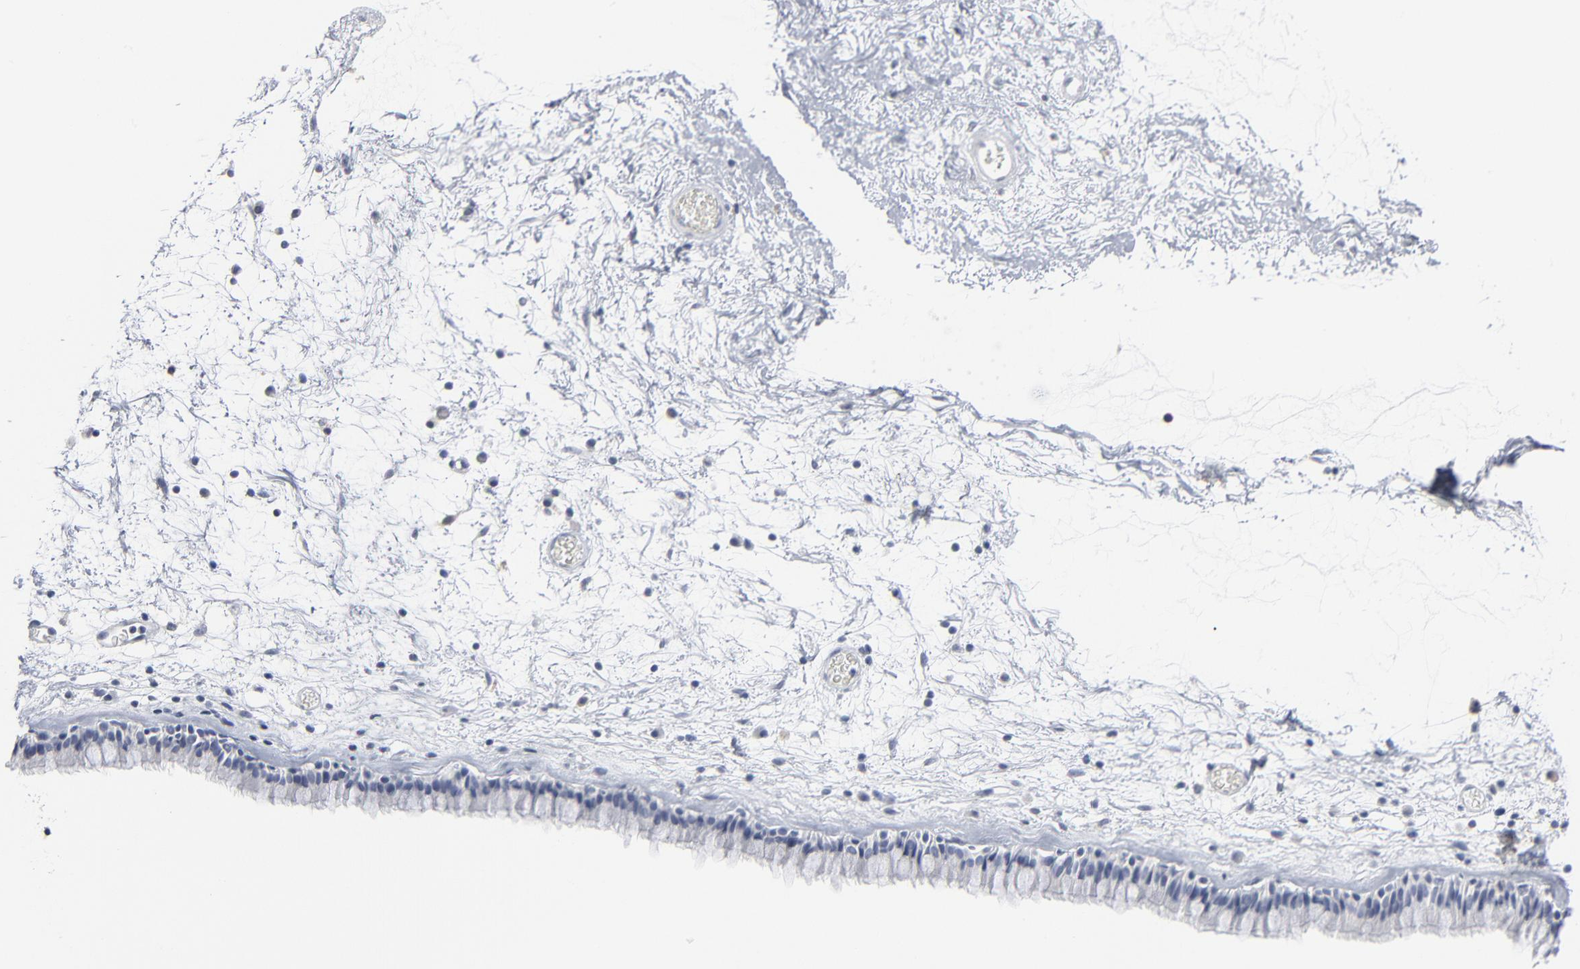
{"staining": {"intensity": "negative", "quantity": "none", "location": "none"}, "tissue": "nasopharynx", "cell_type": "Respiratory epithelial cells", "image_type": "normal", "snomed": [{"axis": "morphology", "description": "Normal tissue, NOS"}, {"axis": "morphology", "description": "Inflammation, NOS"}, {"axis": "topography", "description": "Nasopharynx"}], "caption": "Human nasopharynx stained for a protein using immunohistochemistry (IHC) demonstrates no positivity in respiratory epithelial cells.", "gene": "PAGE1", "patient": {"sex": "male", "age": 48}}